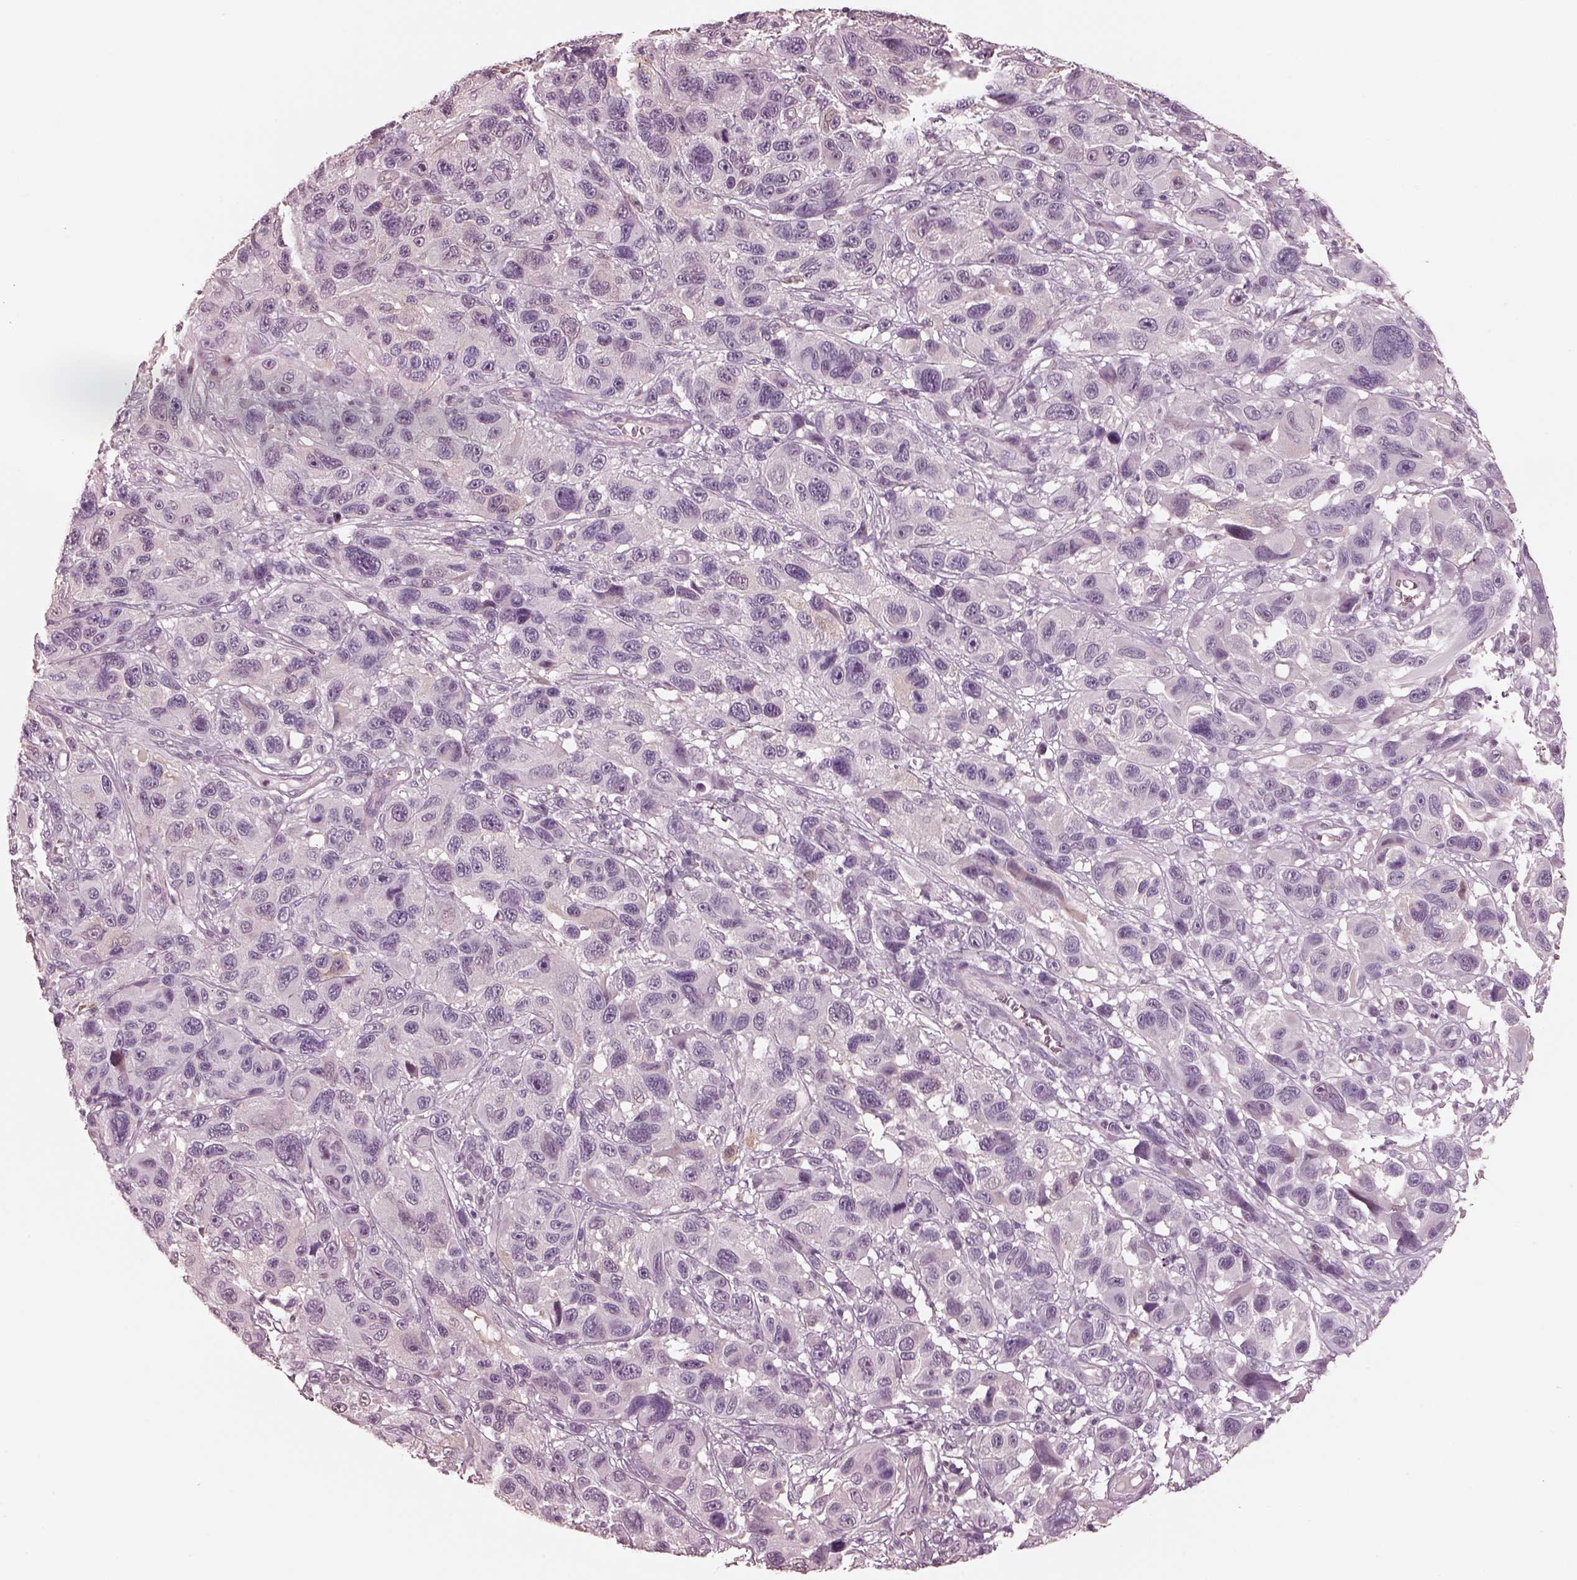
{"staining": {"intensity": "negative", "quantity": "none", "location": "none"}, "tissue": "melanoma", "cell_type": "Tumor cells", "image_type": "cancer", "snomed": [{"axis": "morphology", "description": "Malignant melanoma, NOS"}, {"axis": "topography", "description": "Skin"}], "caption": "Tumor cells are negative for protein expression in human melanoma. (DAB (3,3'-diaminobenzidine) IHC with hematoxylin counter stain).", "gene": "EGR4", "patient": {"sex": "male", "age": 53}}